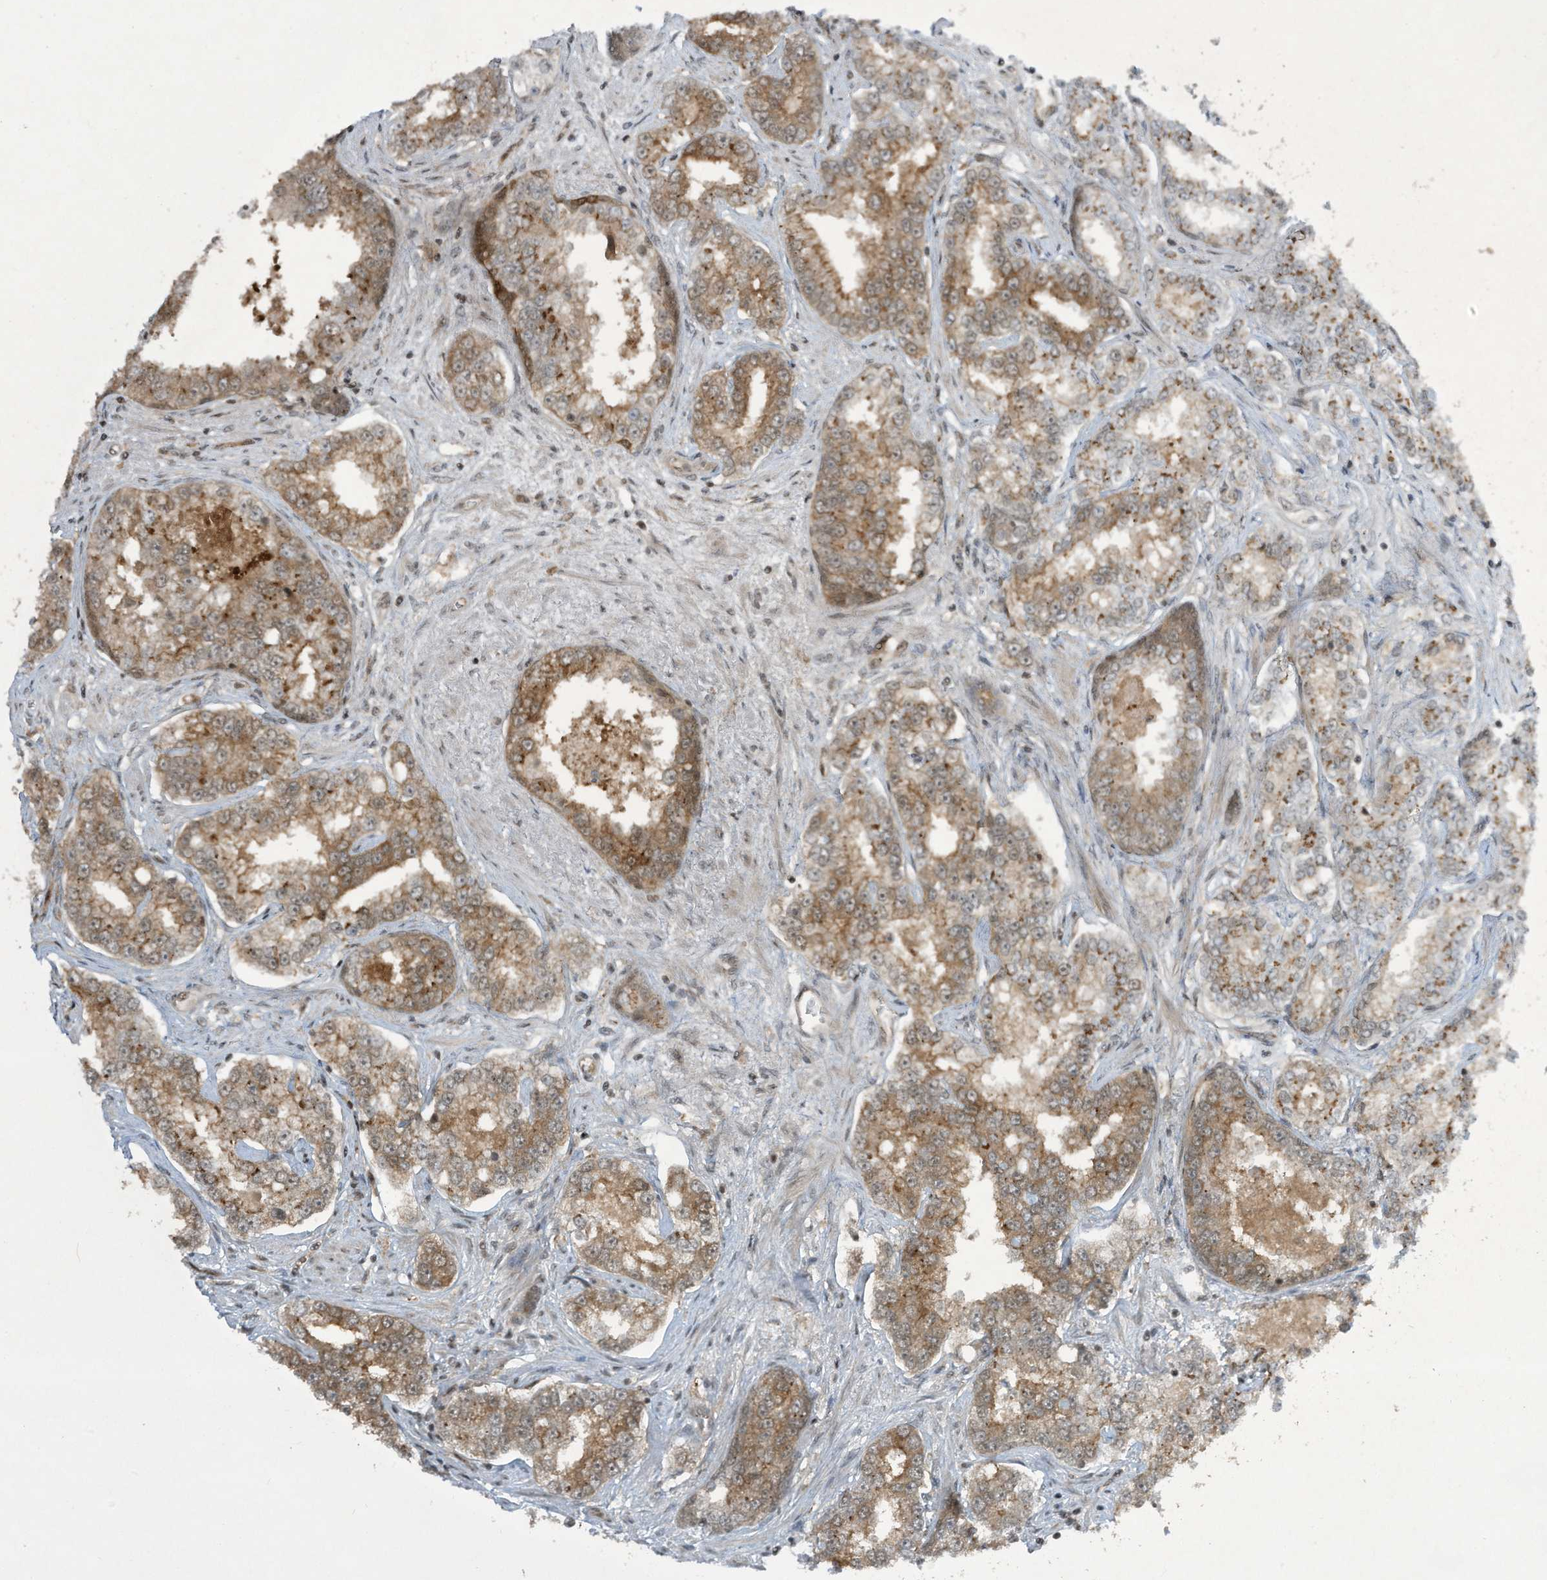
{"staining": {"intensity": "moderate", "quantity": ">75%", "location": "cytoplasmic/membranous"}, "tissue": "prostate cancer", "cell_type": "Tumor cells", "image_type": "cancer", "snomed": [{"axis": "morphology", "description": "Normal tissue, NOS"}, {"axis": "morphology", "description": "Adenocarcinoma, High grade"}, {"axis": "topography", "description": "Prostate"}], "caption": "Human prostate cancer stained with a protein marker displays moderate staining in tumor cells.", "gene": "CERT1", "patient": {"sex": "male", "age": 83}}